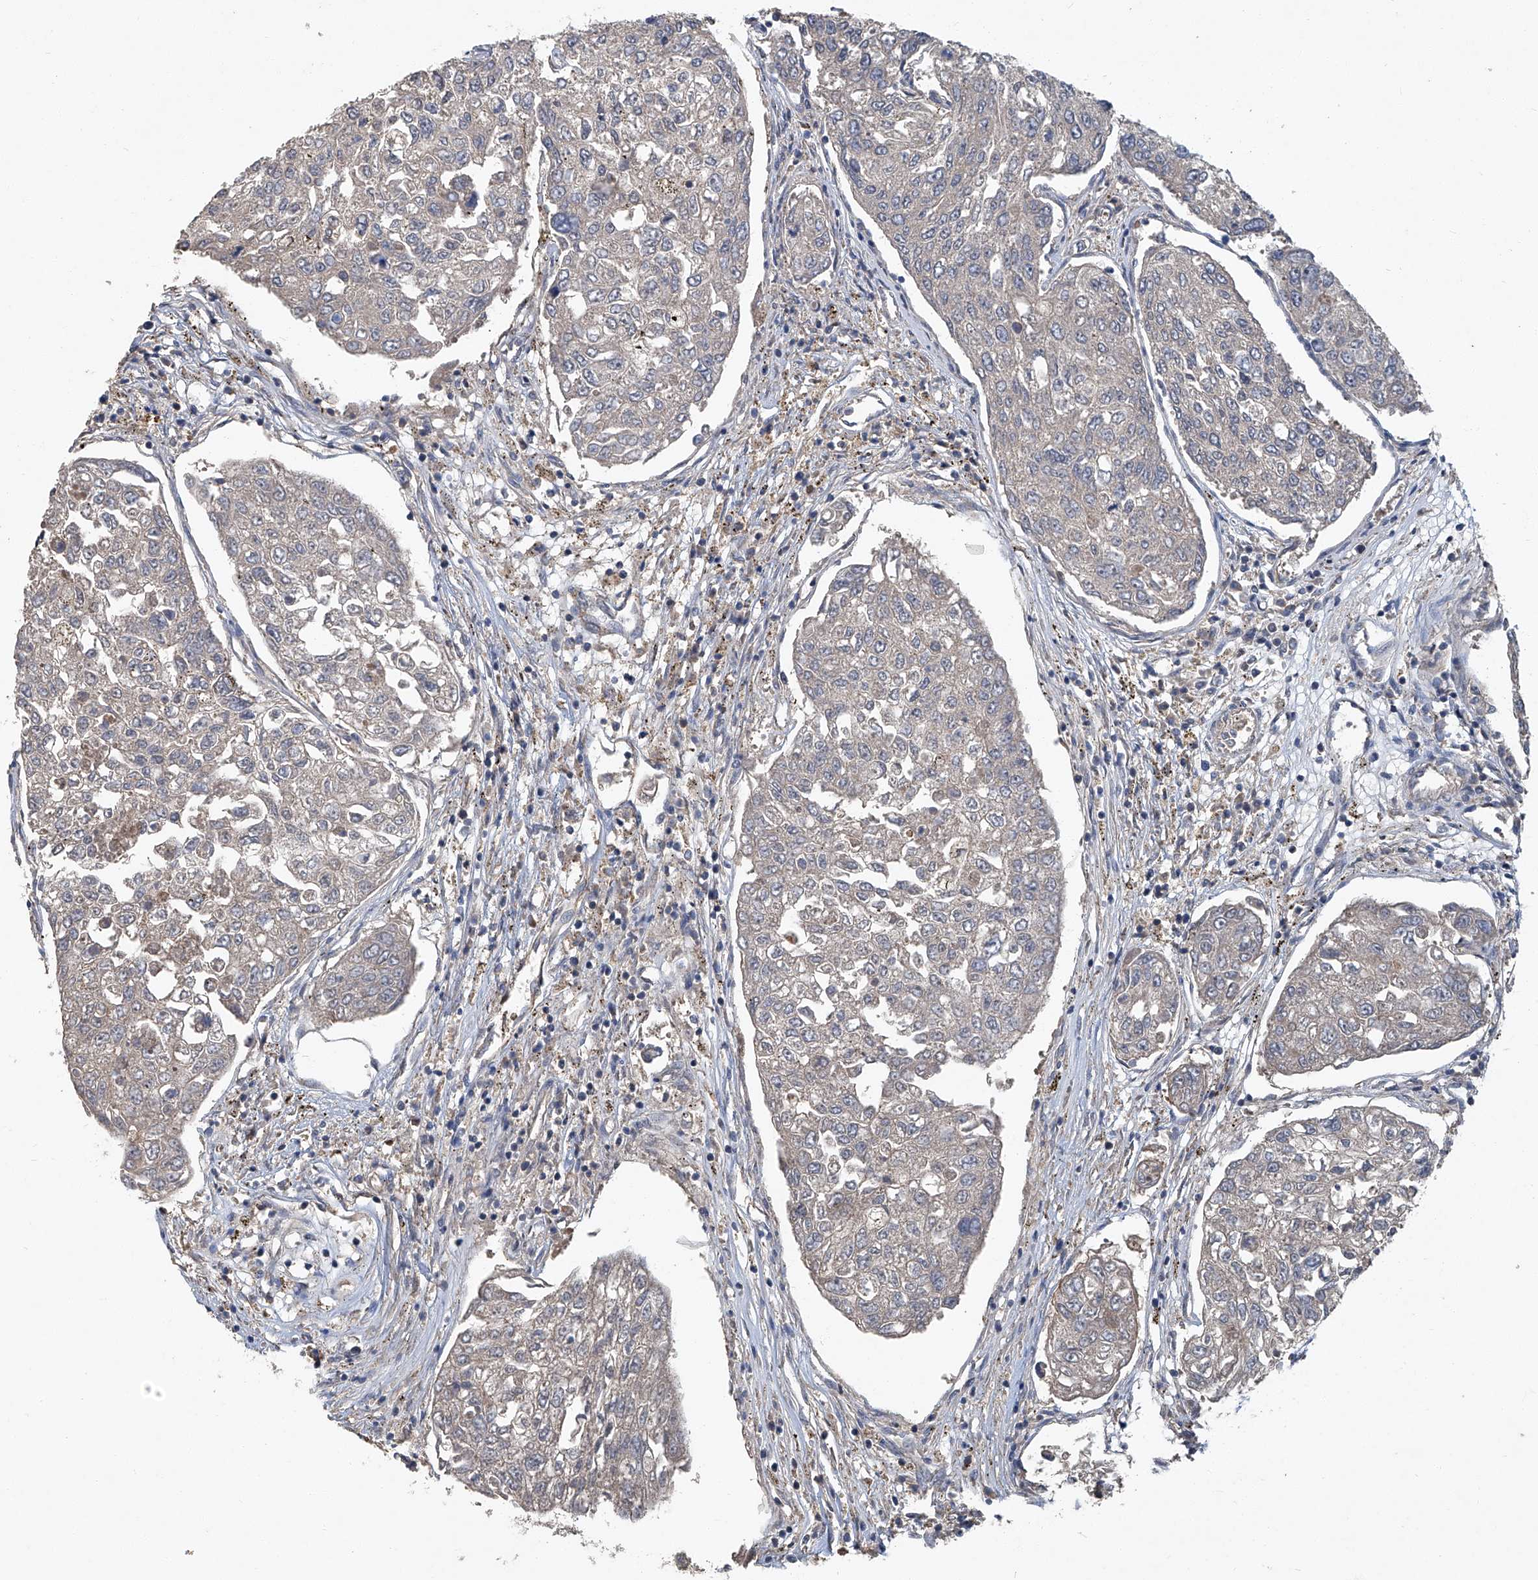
{"staining": {"intensity": "negative", "quantity": "none", "location": "none"}, "tissue": "urothelial cancer", "cell_type": "Tumor cells", "image_type": "cancer", "snomed": [{"axis": "morphology", "description": "Urothelial carcinoma, High grade"}, {"axis": "topography", "description": "Lymph node"}, {"axis": "topography", "description": "Urinary bladder"}], "caption": "Immunohistochemistry image of urothelial carcinoma (high-grade) stained for a protein (brown), which exhibits no staining in tumor cells.", "gene": "ANKRD34A", "patient": {"sex": "male", "age": 51}}